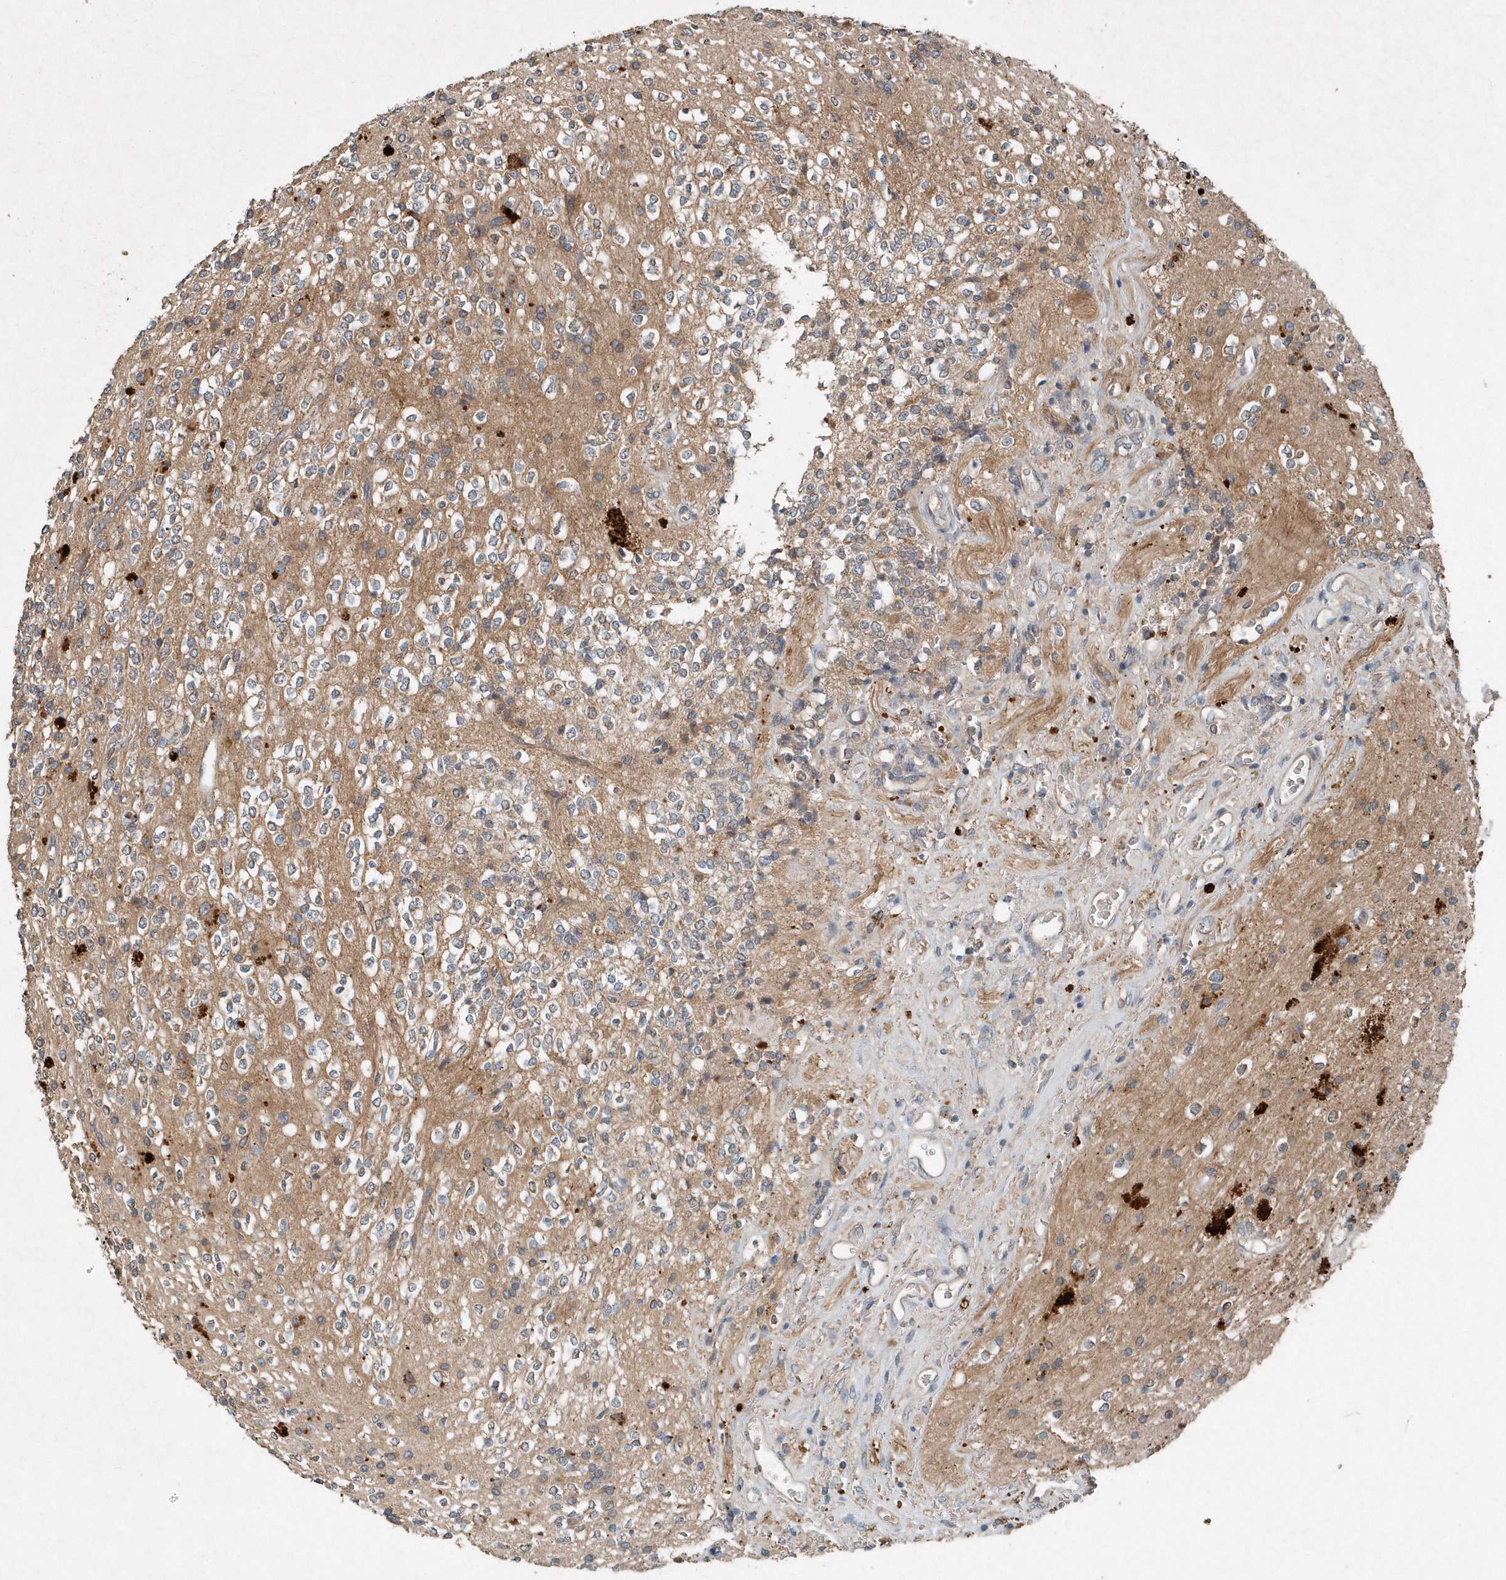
{"staining": {"intensity": "negative", "quantity": "none", "location": "none"}, "tissue": "glioma", "cell_type": "Tumor cells", "image_type": "cancer", "snomed": [{"axis": "morphology", "description": "Glioma, malignant, High grade"}, {"axis": "topography", "description": "Brain"}], "caption": "Tumor cells show no significant protein staining in high-grade glioma (malignant).", "gene": "SCFD2", "patient": {"sex": "male", "age": 34}}